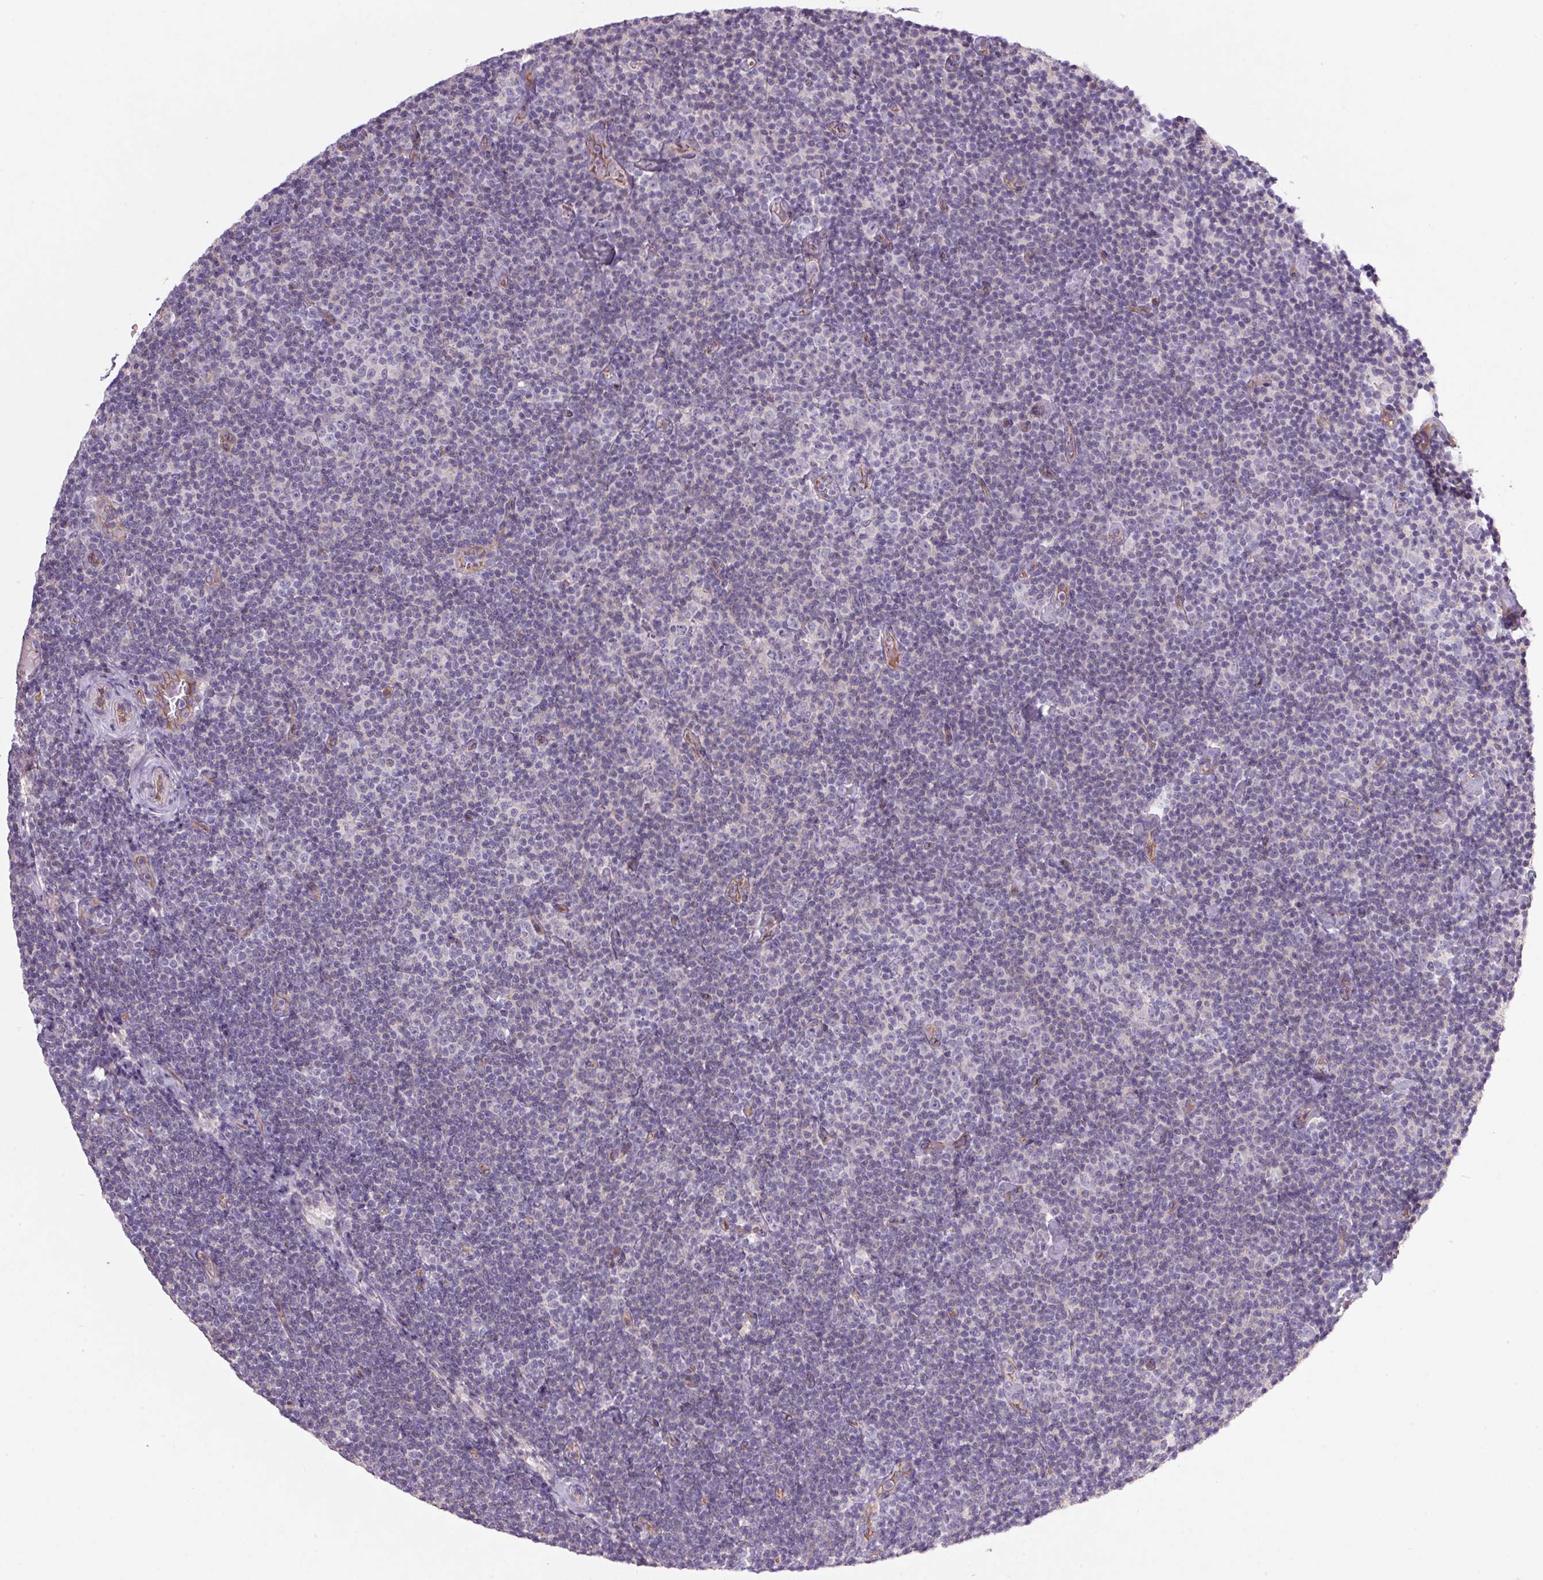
{"staining": {"intensity": "negative", "quantity": "none", "location": "none"}, "tissue": "lymphoma", "cell_type": "Tumor cells", "image_type": "cancer", "snomed": [{"axis": "morphology", "description": "Malignant lymphoma, non-Hodgkin's type, Low grade"}, {"axis": "topography", "description": "Lymph node"}], "caption": "Image shows no significant protein positivity in tumor cells of lymphoma.", "gene": "APOC4", "patient": {"sex": "male", "age": 81}}